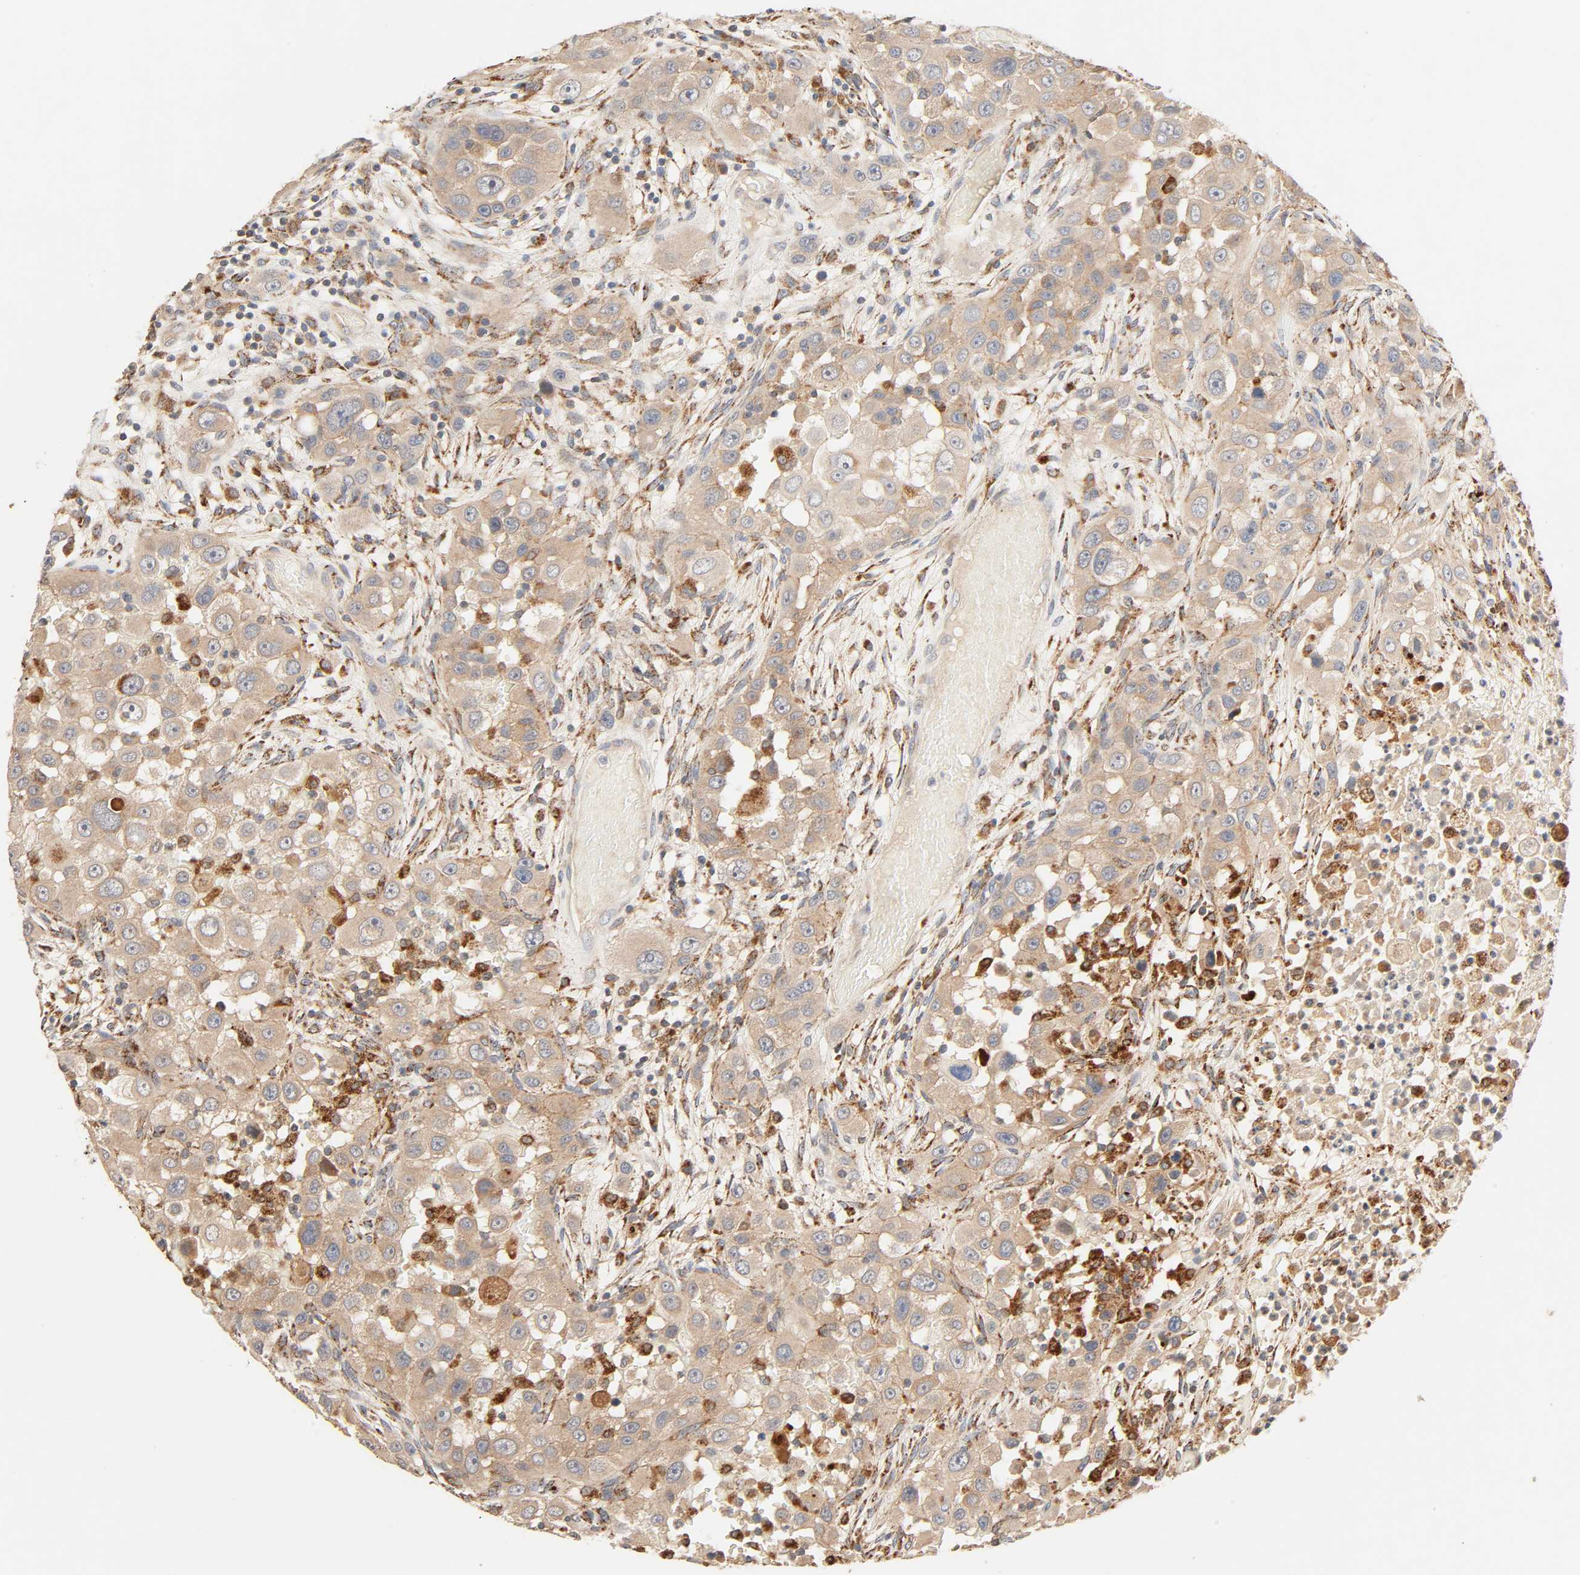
{"staining": {"intensity": "moderate", "quantity": ">75%", "location": "cytoplasmic/membranous"}, "tissue": "head and neck cancer", "cell_type": "Tumor cells", "image_type": "cancer", "snomed": [{"axis": "morphology", "description": "Carcinoma, NOS"}, {"axis": "topography", "description": "Head-Neck"}], "caption": "An IHC histopathology image of neoplastic tissue is shown. Protein staining in brown labels moderate cytoplasmic/membranous positivity in head and neck carcinoma within tumor cells.", "gene": "MAPK6", "patient": {"sex": "male", "age": 87}}